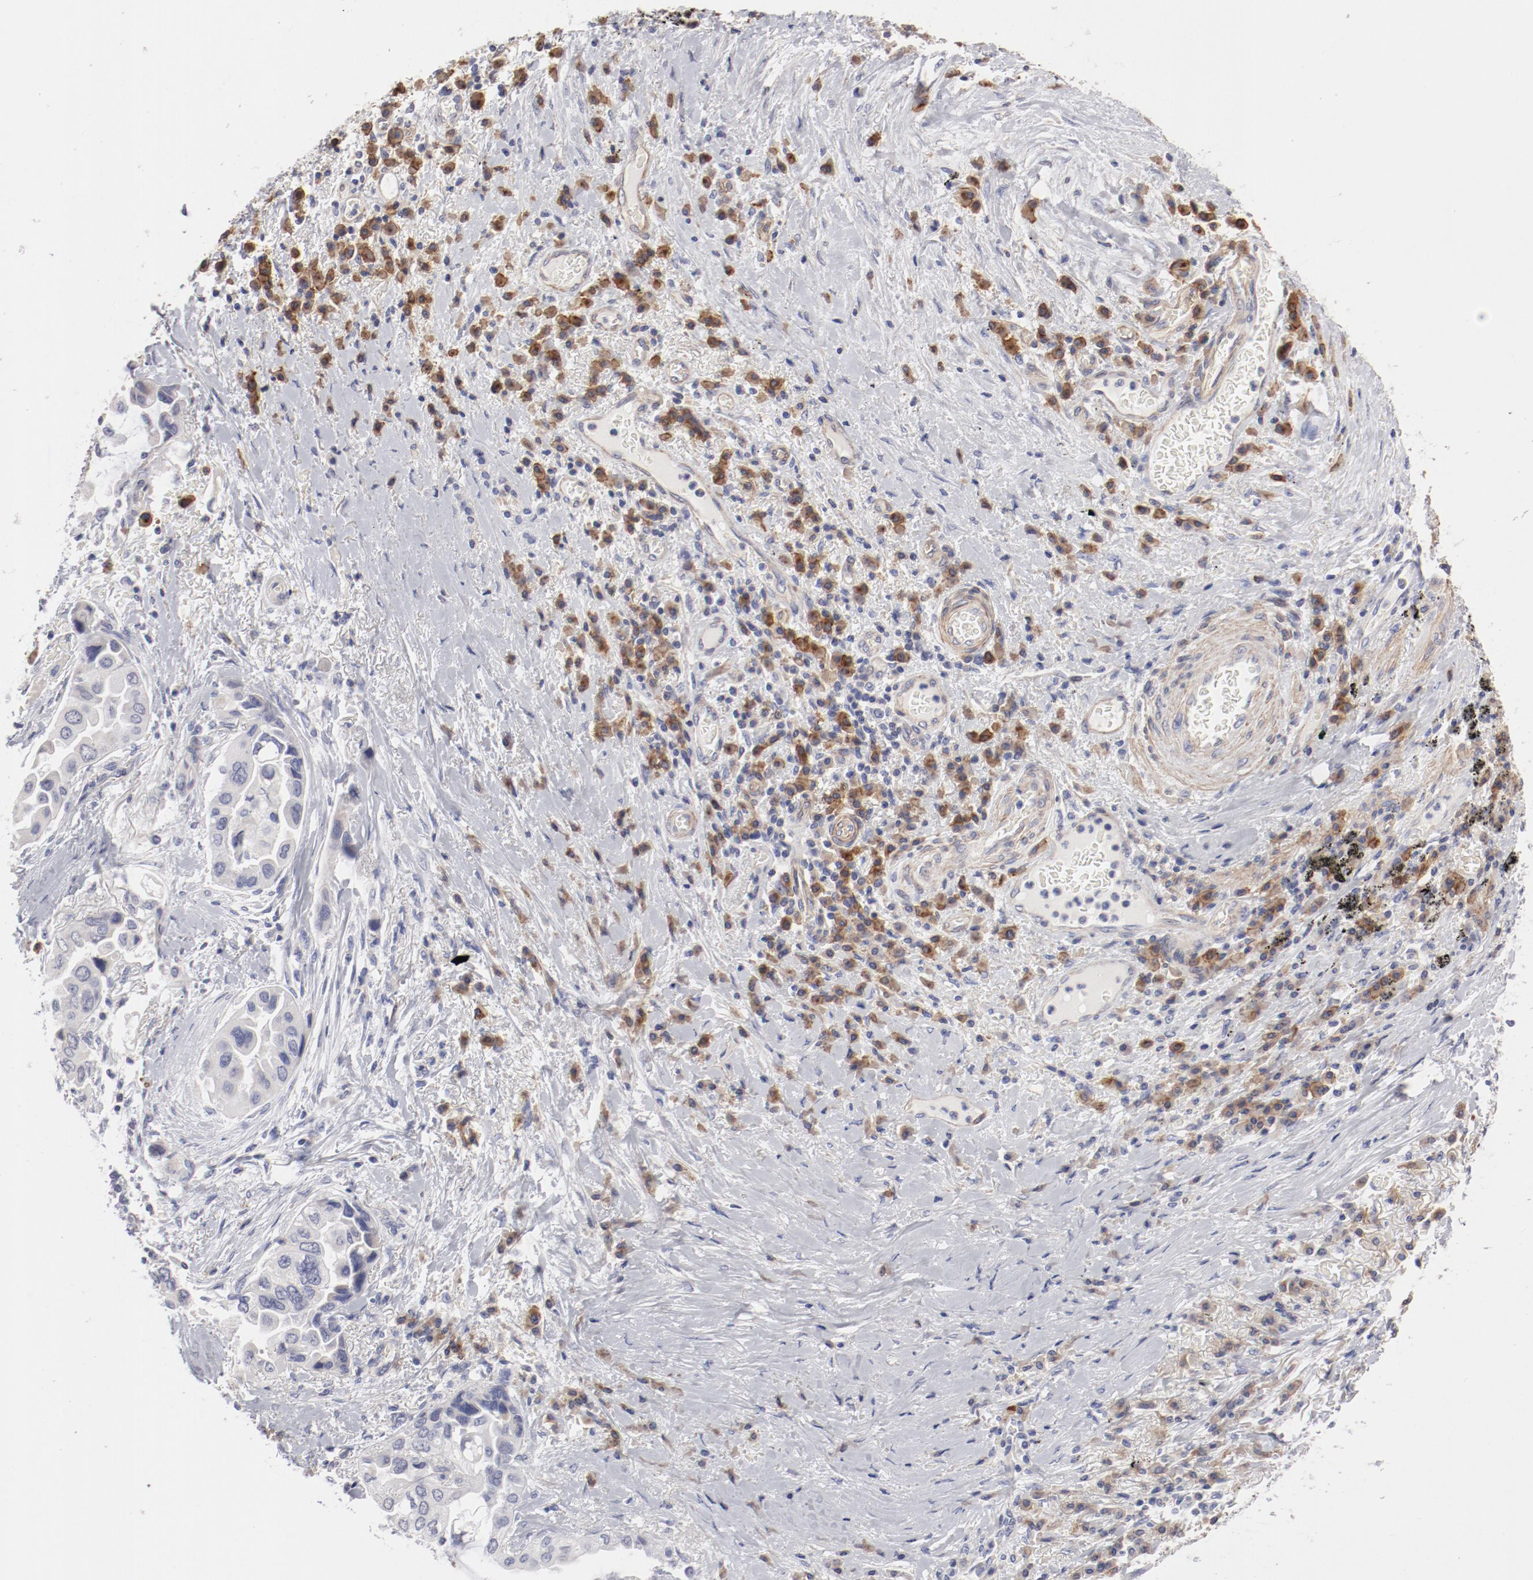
{"staining": {"intensity": "negative", "quantity": "none", "location": "none"}, "tissue": "lung cancer", "cell_type": "Tumor cells", "image_type": "cancer", "snomed": [{"axis": "morphology", "description": "Adenocarcinoma, NOS"}, {"axis": "topography", "description": "Lung"}], "caption": "Immunohistochemical staining of lung cancer (adenocarcinoma) shows no significant expression in tumor cells.", "gene": "LAX1", "patient": {"sex": "female", "age": 76}}